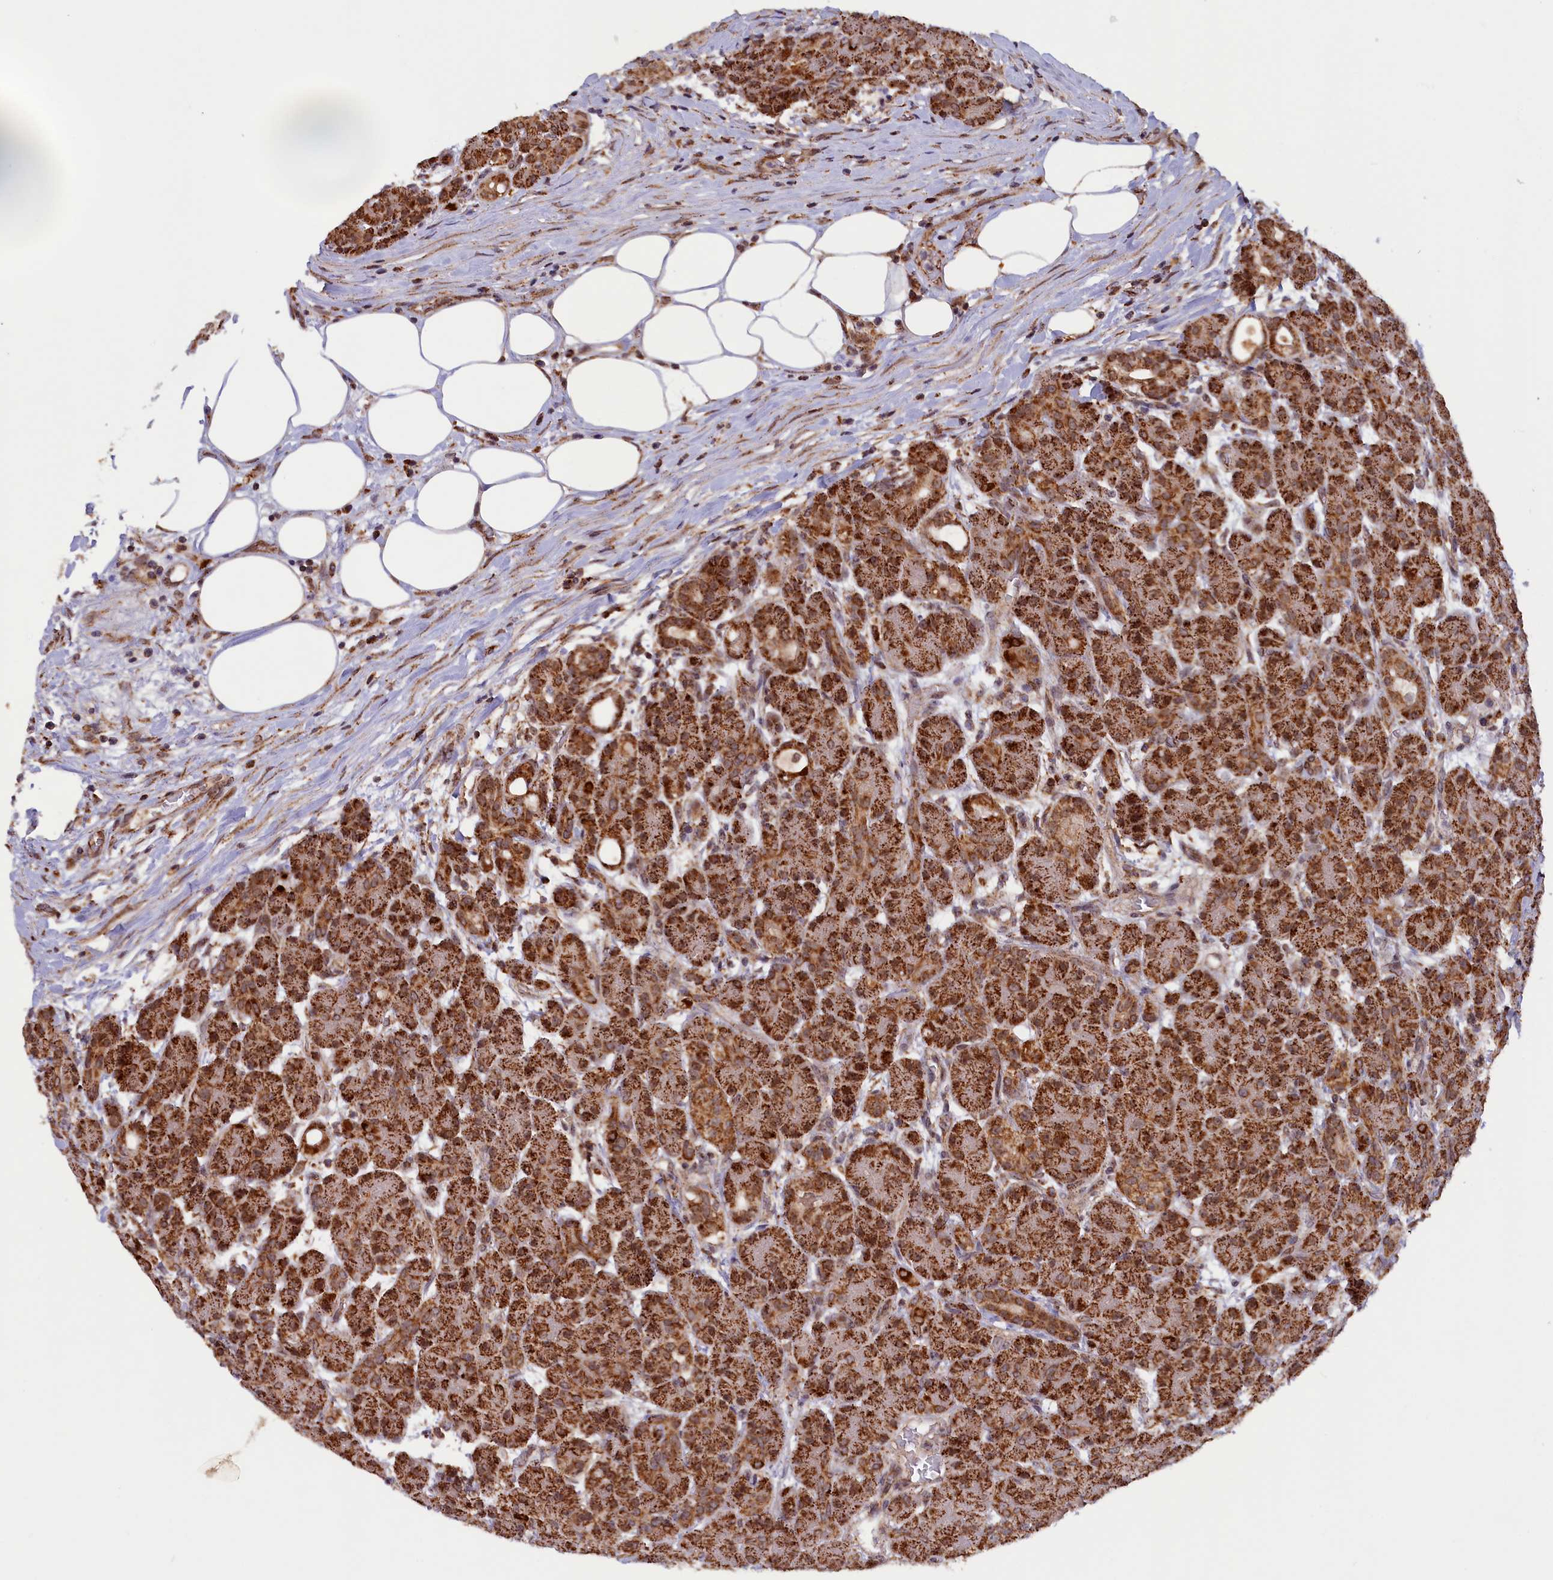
{"staining": {"intensity": "strong", "quantity": ">75%", "location": "cytoplasmic/membranous"}, "tissue": "pancreas", "cell_type": "Exocrine glandular cells", "image_type": "normal", "snomed": [{"axis": "morphology", "description": "Normal tissue, NOS"}, {"axis": "topography", "description": "Pancreas"}], "caption": "This micrograph displays unremarkable pancreas stained with IHC to label a protein in brown. The cytoplasmic/membranous of exocrine glandular cells show strong positivity for the protein. Nuclei are counter-stained blue.", "gene": "DUS3L", "patient": {"sex": "male", "age": 63}}